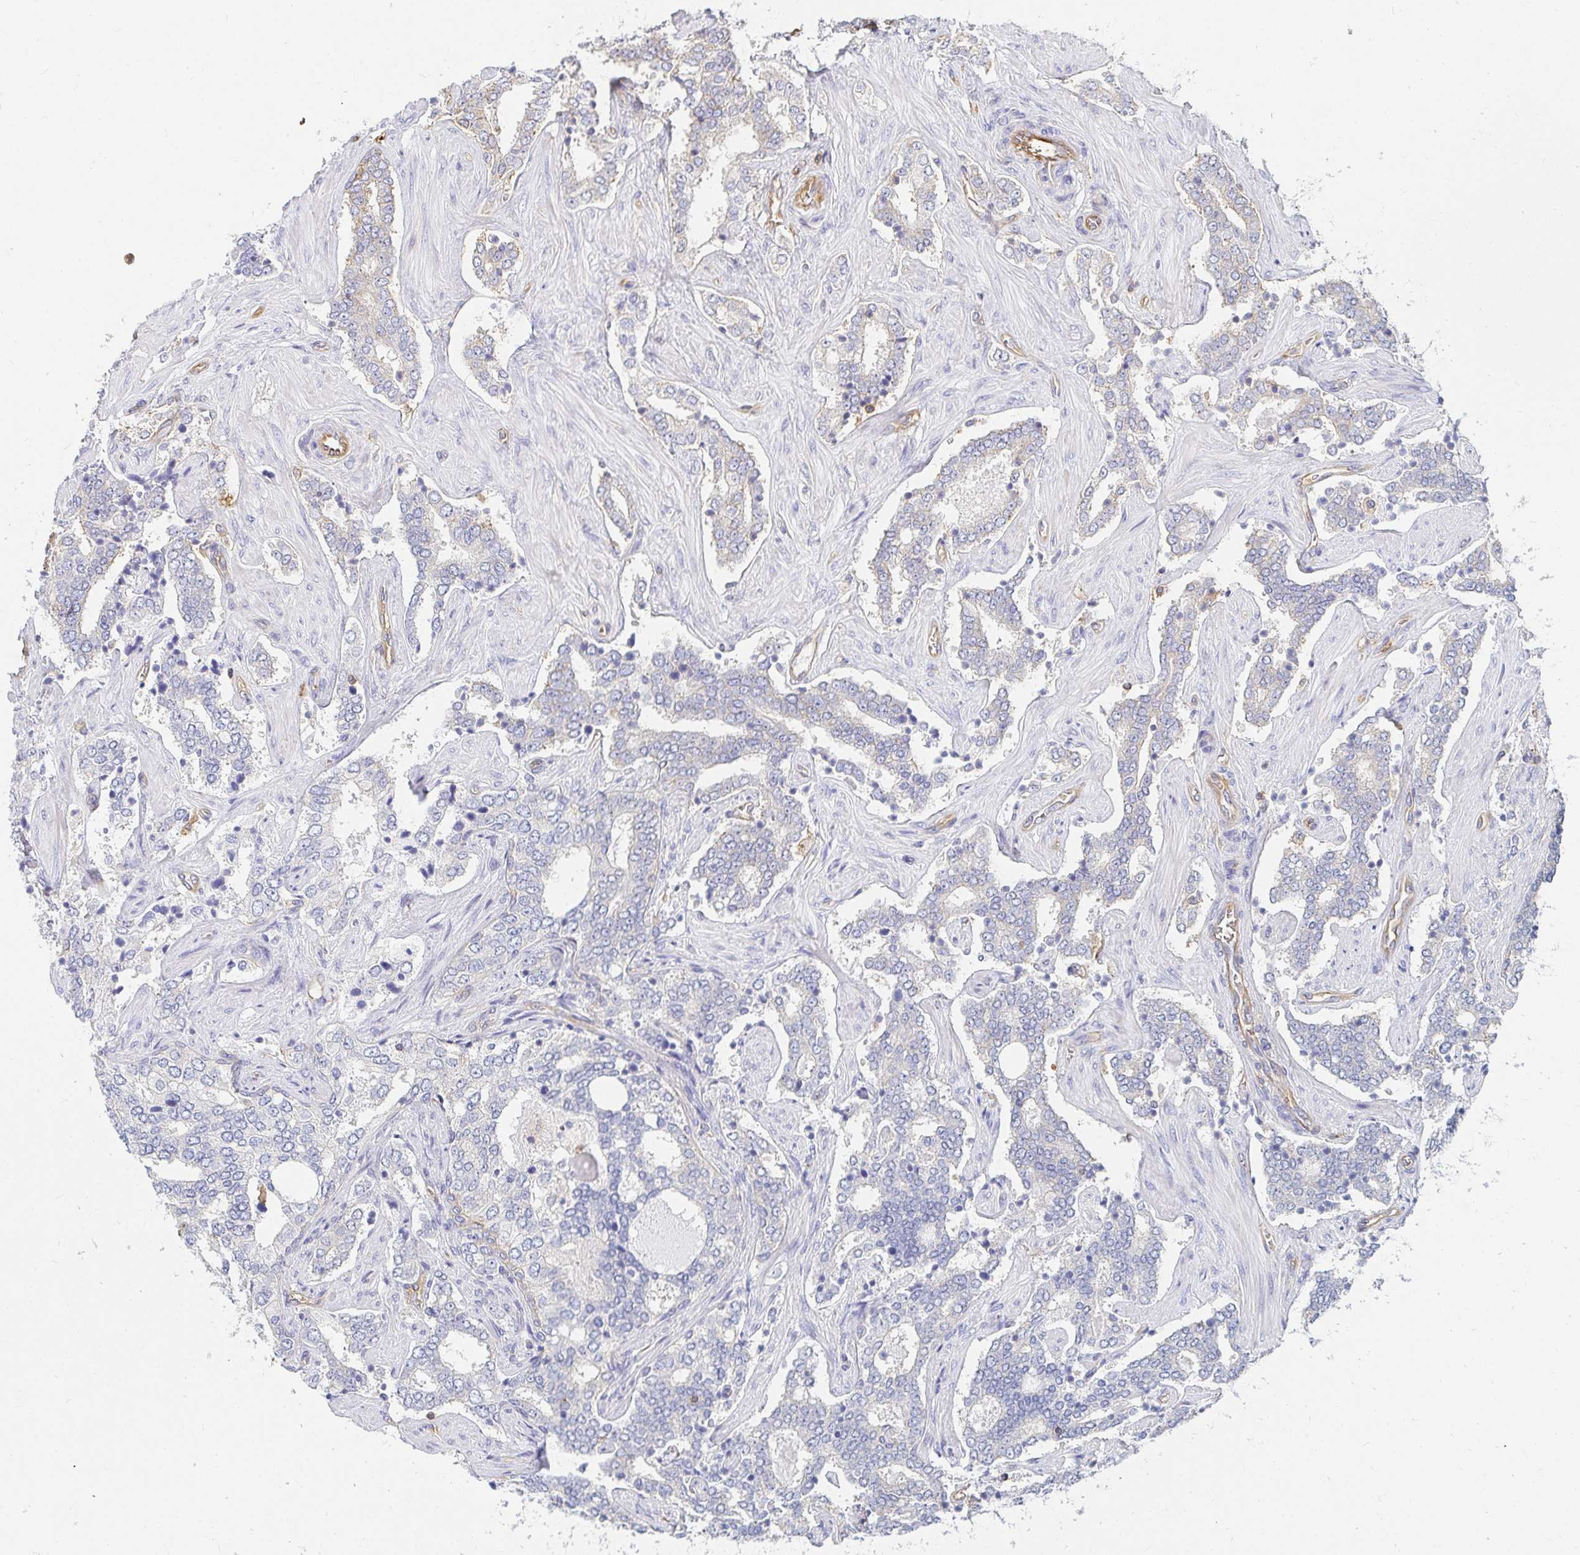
{"staining": {"intensity": "negative", "quantity": "none", "location": "none"}, "tissue": "prostate cancer", "cell_type": "Tumor cells", "image_type": "cancer", "snomed": [{"axis": "morphology", "description": "Adenocarcinoma, High grade"}, {"axis": "topography", "description": "Prostate"}], "caption": "DAB immunohistochemical staining of prostate cancer exhibits no significant staining in tumor cells.", "gene": "TSPAN19", "patient": {"sex": "male", "age": 60}}